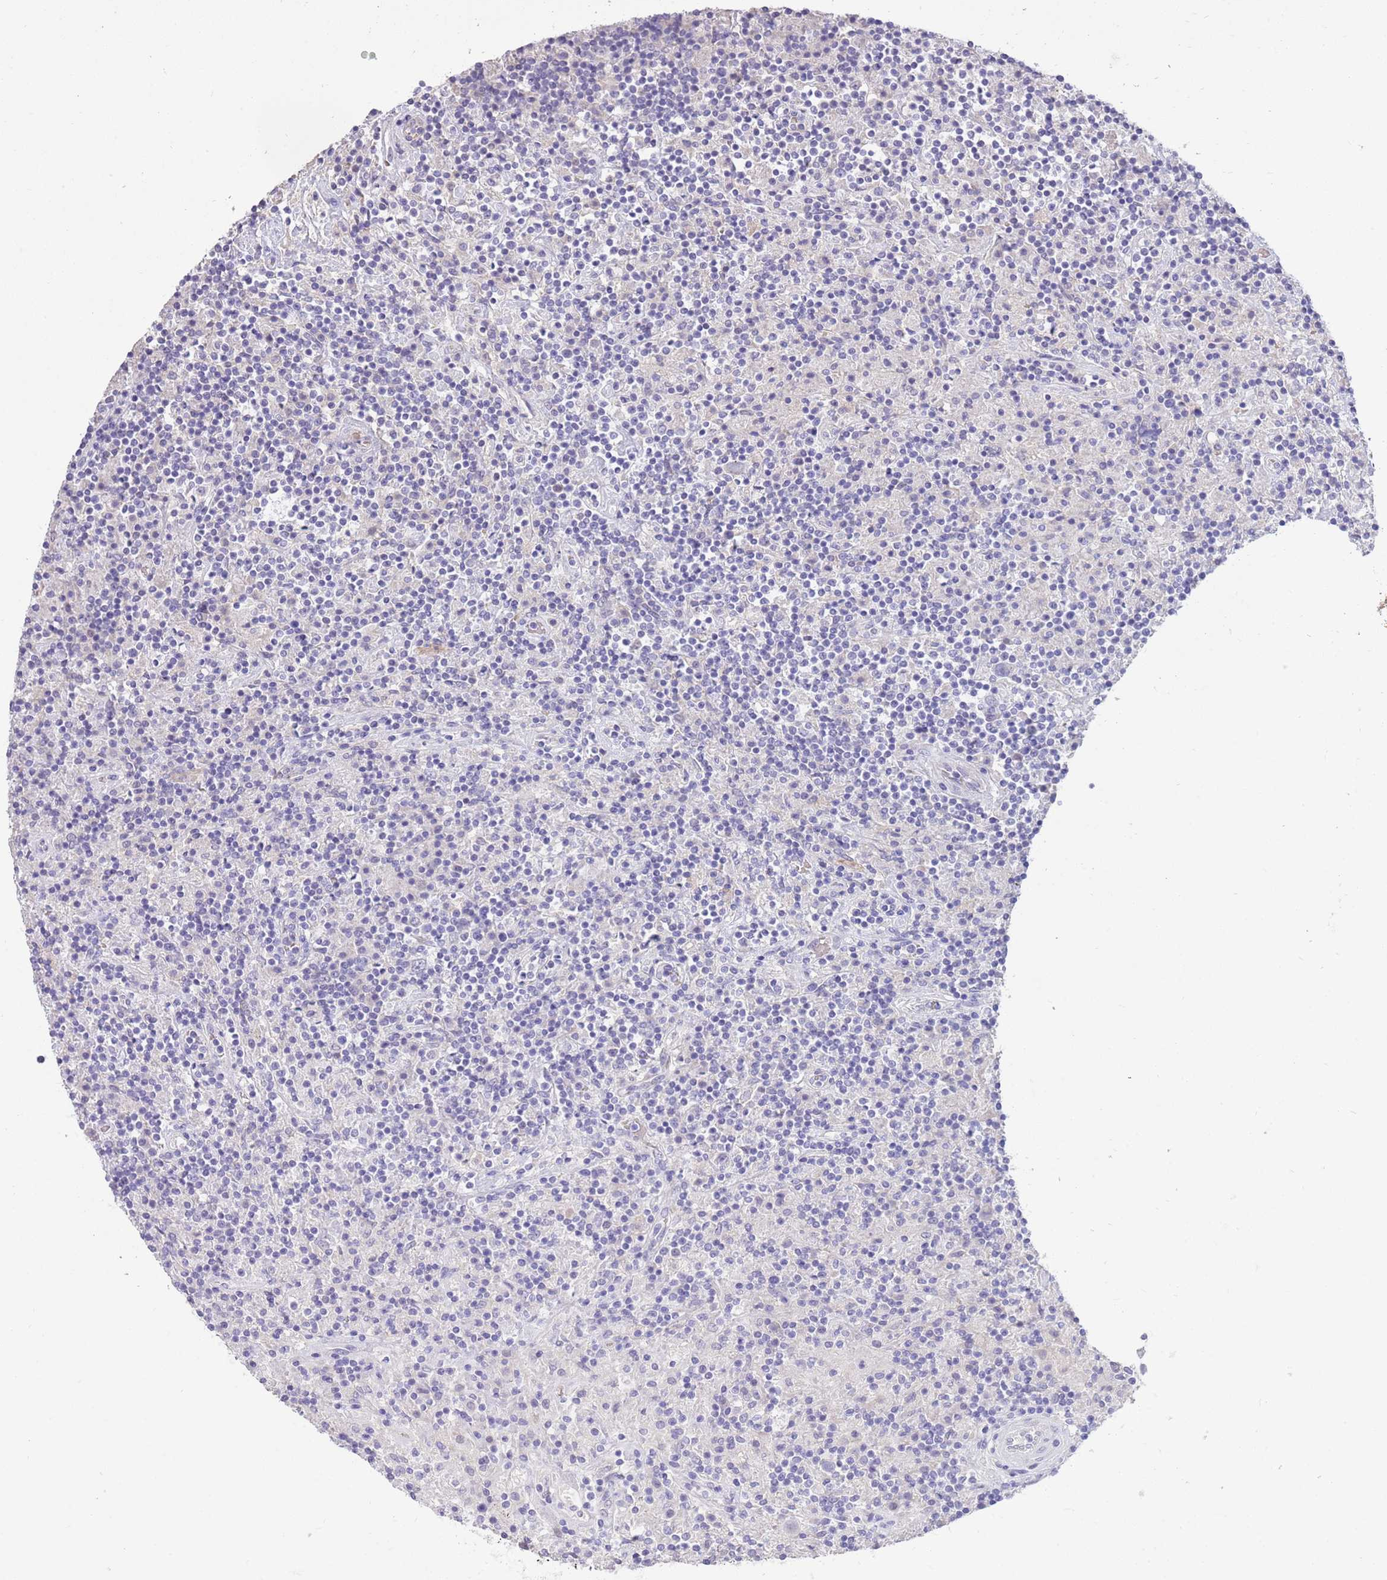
{"staining": {"intensity": "negative", "quantity": "none", "location": "none"}, "tissue": "lymphoma", "cell_type": "Tumor cells", "image_type": "cancer", "snomed": [{"axis": "morphology", "description": "Hodgkin's disease, NOS"}, {"axis": "topography", "description": "Lymph node"}], "caption": "Immunohistochemistry (IHC) micrograph of human lymphoma stained for a protein (brown), which displays no expression in tumor cells.", "gene": "SFTPA1", "patient": {"sex": "male", "age": 70}}